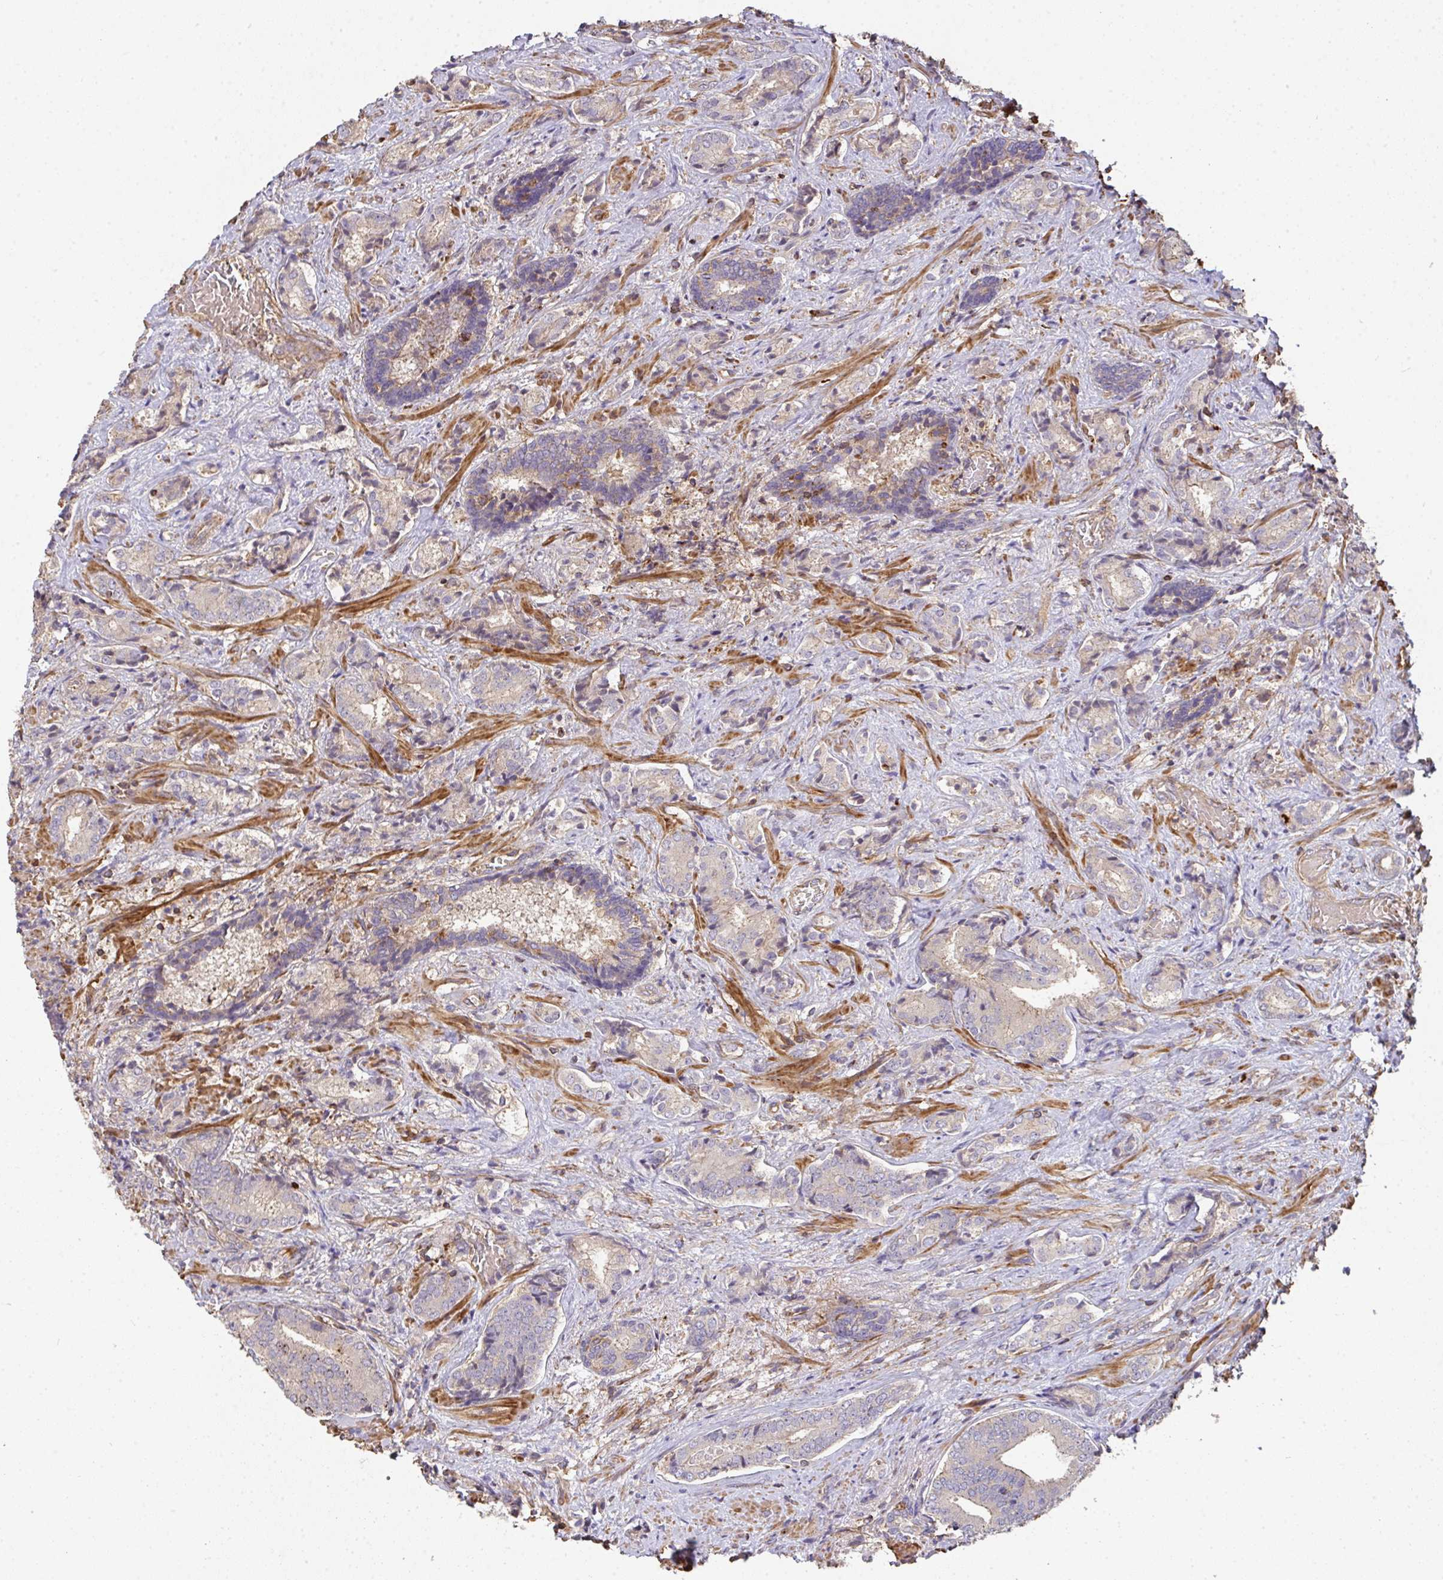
{"staining": {"intensity": "weak", "quantity": ">75%", "location": "cytoplasmic/membranous"}, "tissue": "prostate cancer", "cell_type": "Tumor cells", "image_type": "cancer", "snomed": [{"axis": "morphology", "description": "Adenocarcinoma, High grade"}, {"axis": "topography", "description": "Prostate"}], "caption": "Brown immunohistochemical staining in human prostate cancer (adenocarcinoma (high-grade)) shows weak cytoplasmic/membranous expression in about >75% of tumor cells. (Stains: DAB (3,3'-diaminobenzidine) in brown, nuclei in blue, Microscopy: brightfield microscopy at high magnification).", "gene": "TNMD", "patient": {"sex": "male", "age": 62}}